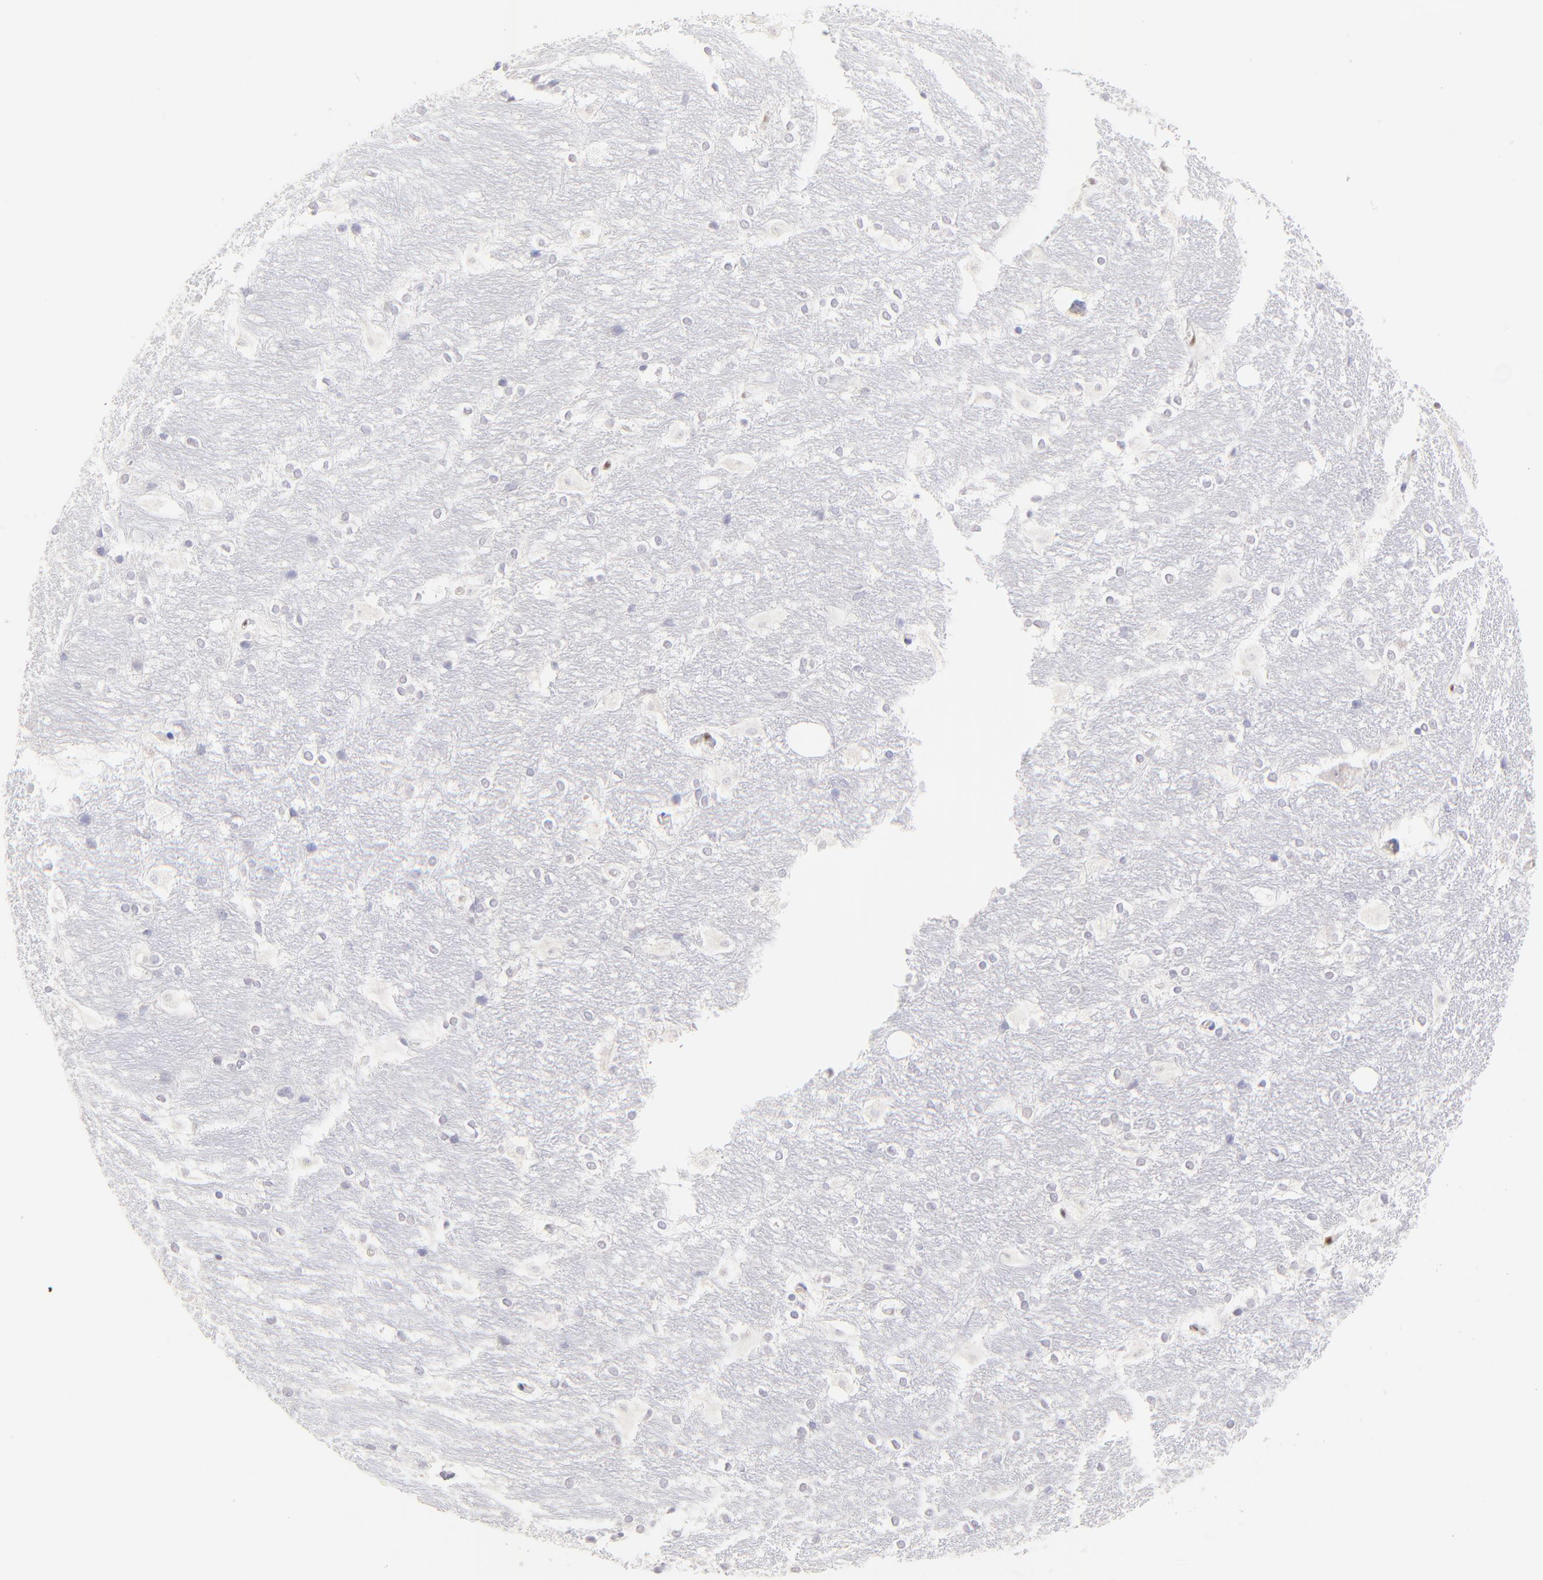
{"staining": {"intensity": "negative", "quantity": "none", "location": "none"}, "tissue": "hippocampus", "cell_type": "Glial cells", "image_type": "normal", "snomed": [{"axis": "morphology", "description": "Normal tissue, NOS"}, {"axis": "topography", "description": "Hippocampus"}], "caption": "The immunohistochemistry photomicrograph has no significant expression in glial cells of hippocampus.", "gene": "KLF4", "patient": {"sex": "female", "age": 19}}